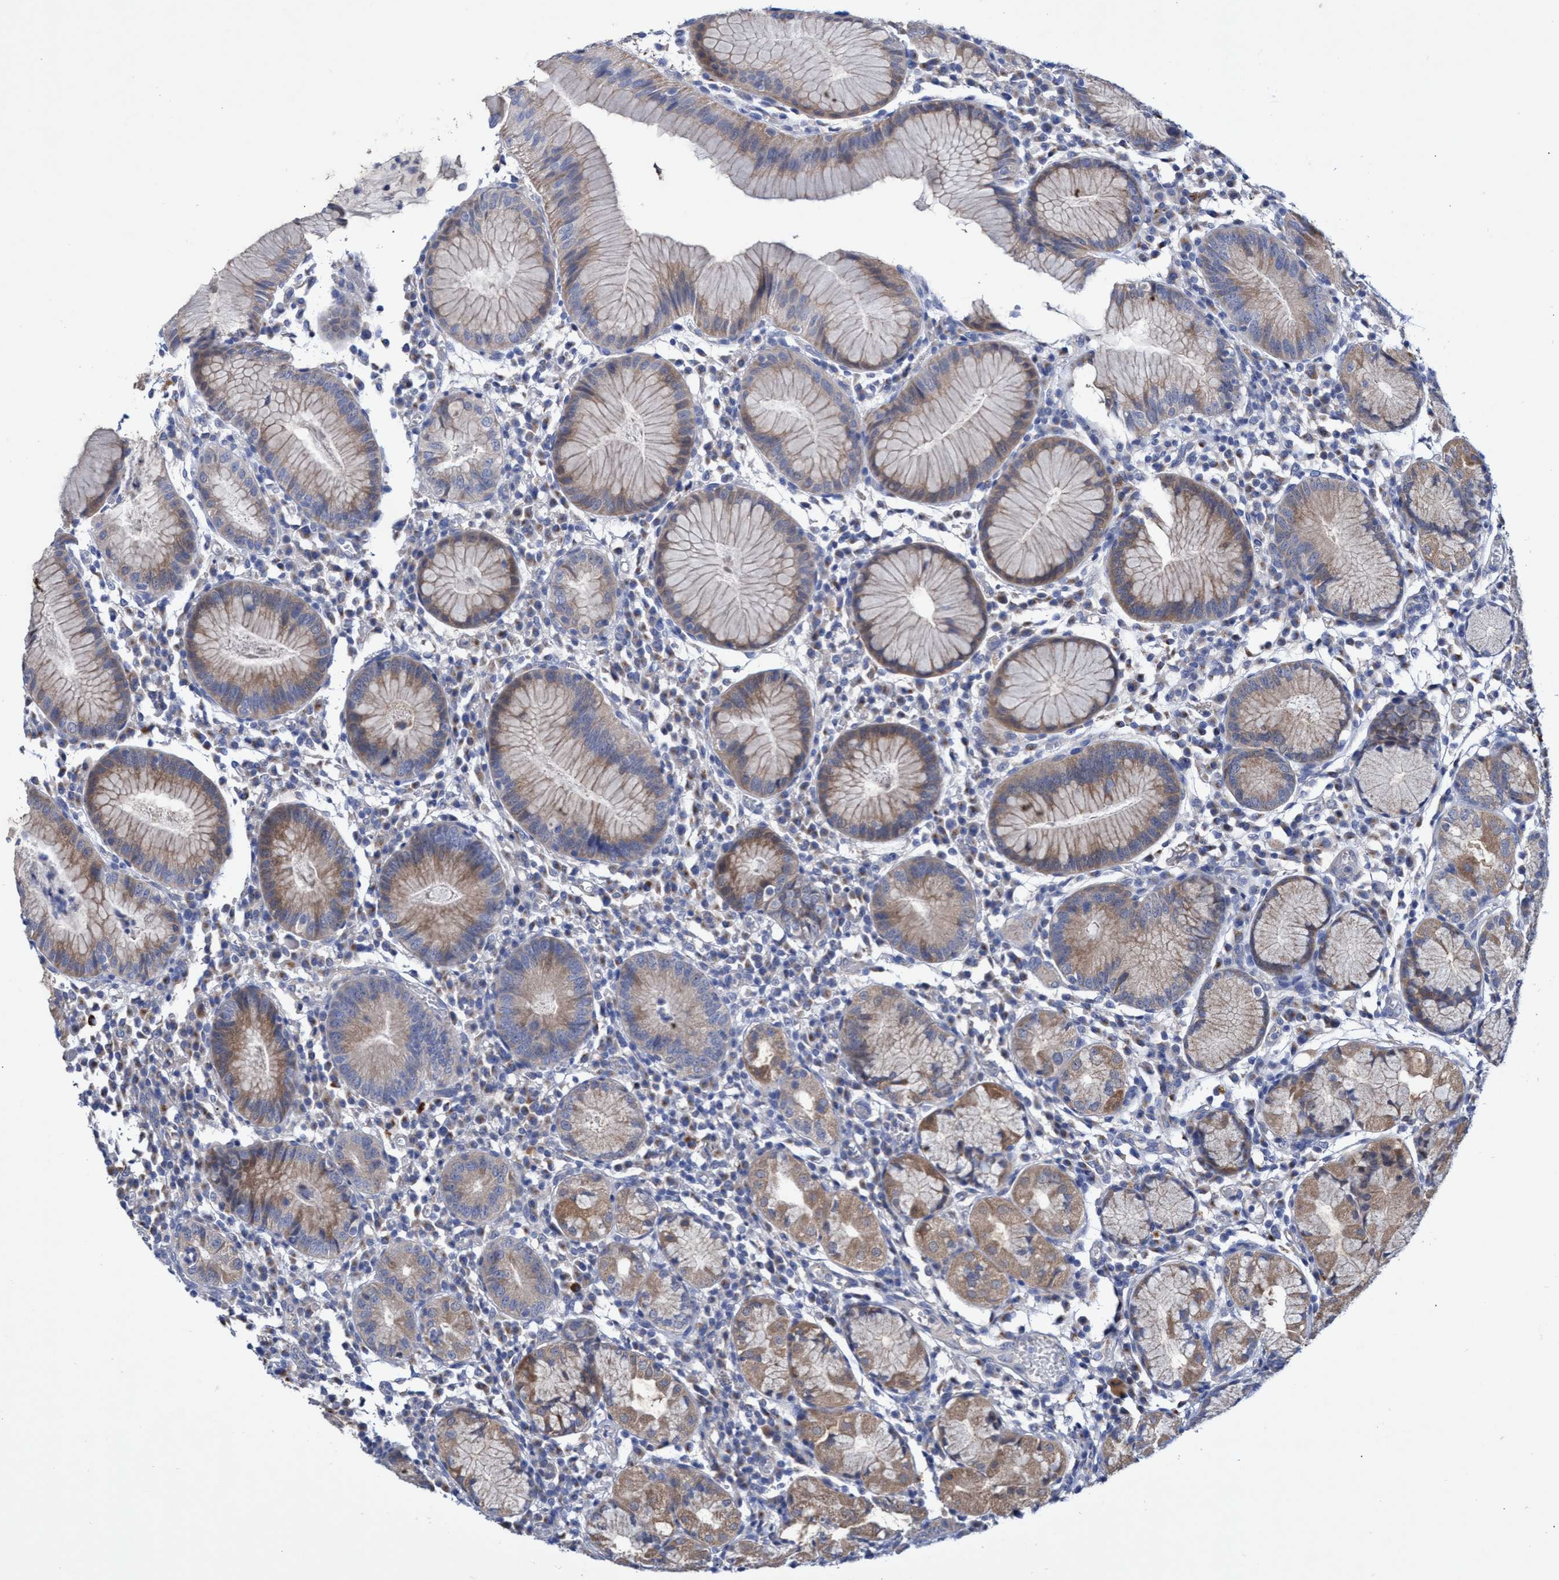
{"staining": {"intensity": "weak", "quantity": ">75%", "location": "cytoplasmic/membranous"}, "tissue": "stomach", "cell_type": "Glandular cells", "image_type": "normal", "snomed": [{"axis": "morphology", "description": "Normal tissue, NOS"}, {"axis": "topography", "description": "Stomach"}, {"axis": "topography", "description": "Stomach, lower"}], "caption": "Brown immunohistochemical staining in normal stomach reveals weak cytoplasmic/membranous staining in about >75% of glandular cells. The protein of interest is shown in brown color, while the nuclei are stained blue.", "gene": "SVEP1", "patient": {"sex": "female", "age": 75}}